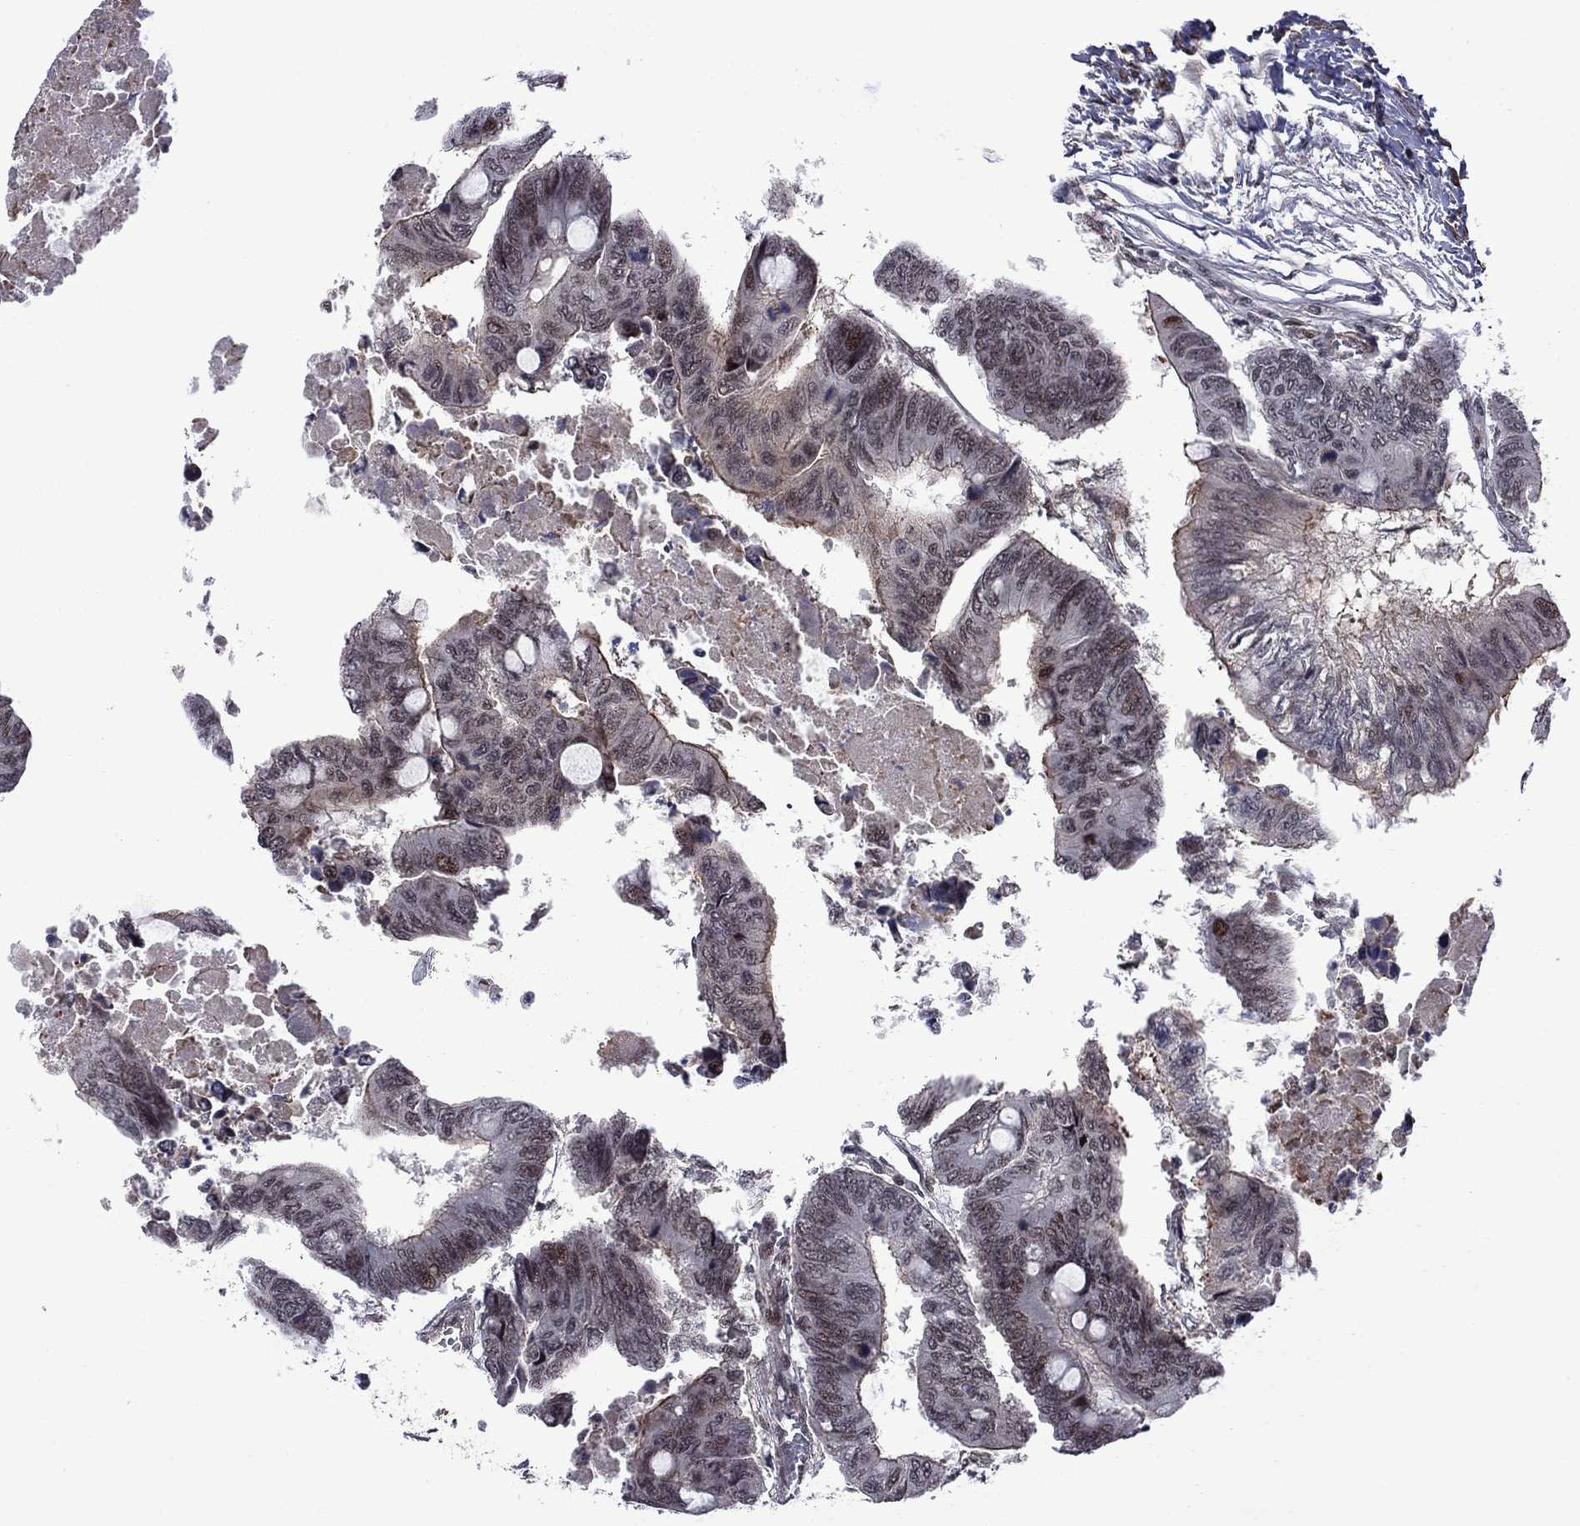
{"staining": {"intensity": "negative", "quantity": "none", "location": "none"}, "tissue": "colorectal cancer", "cell_type": "Tumor cells", "image_type": "cancer", "snomed": [{"axis": "morphology", "description": "Normal tissue, NOS"}, {"axis": "morphology", "description": "Adenocarcinoma, NOS"}, {"axis": "topography", "description": "Rectum"}, {"axis": "topography", "description": "Peripheral nerve tissue"}], "caption": "Tumor cells are negative for brown protein staining in colorectal cancer (adenocarcinoma).", "gene": "BRF1", "patient": {"sex": "male", "age": 92}}